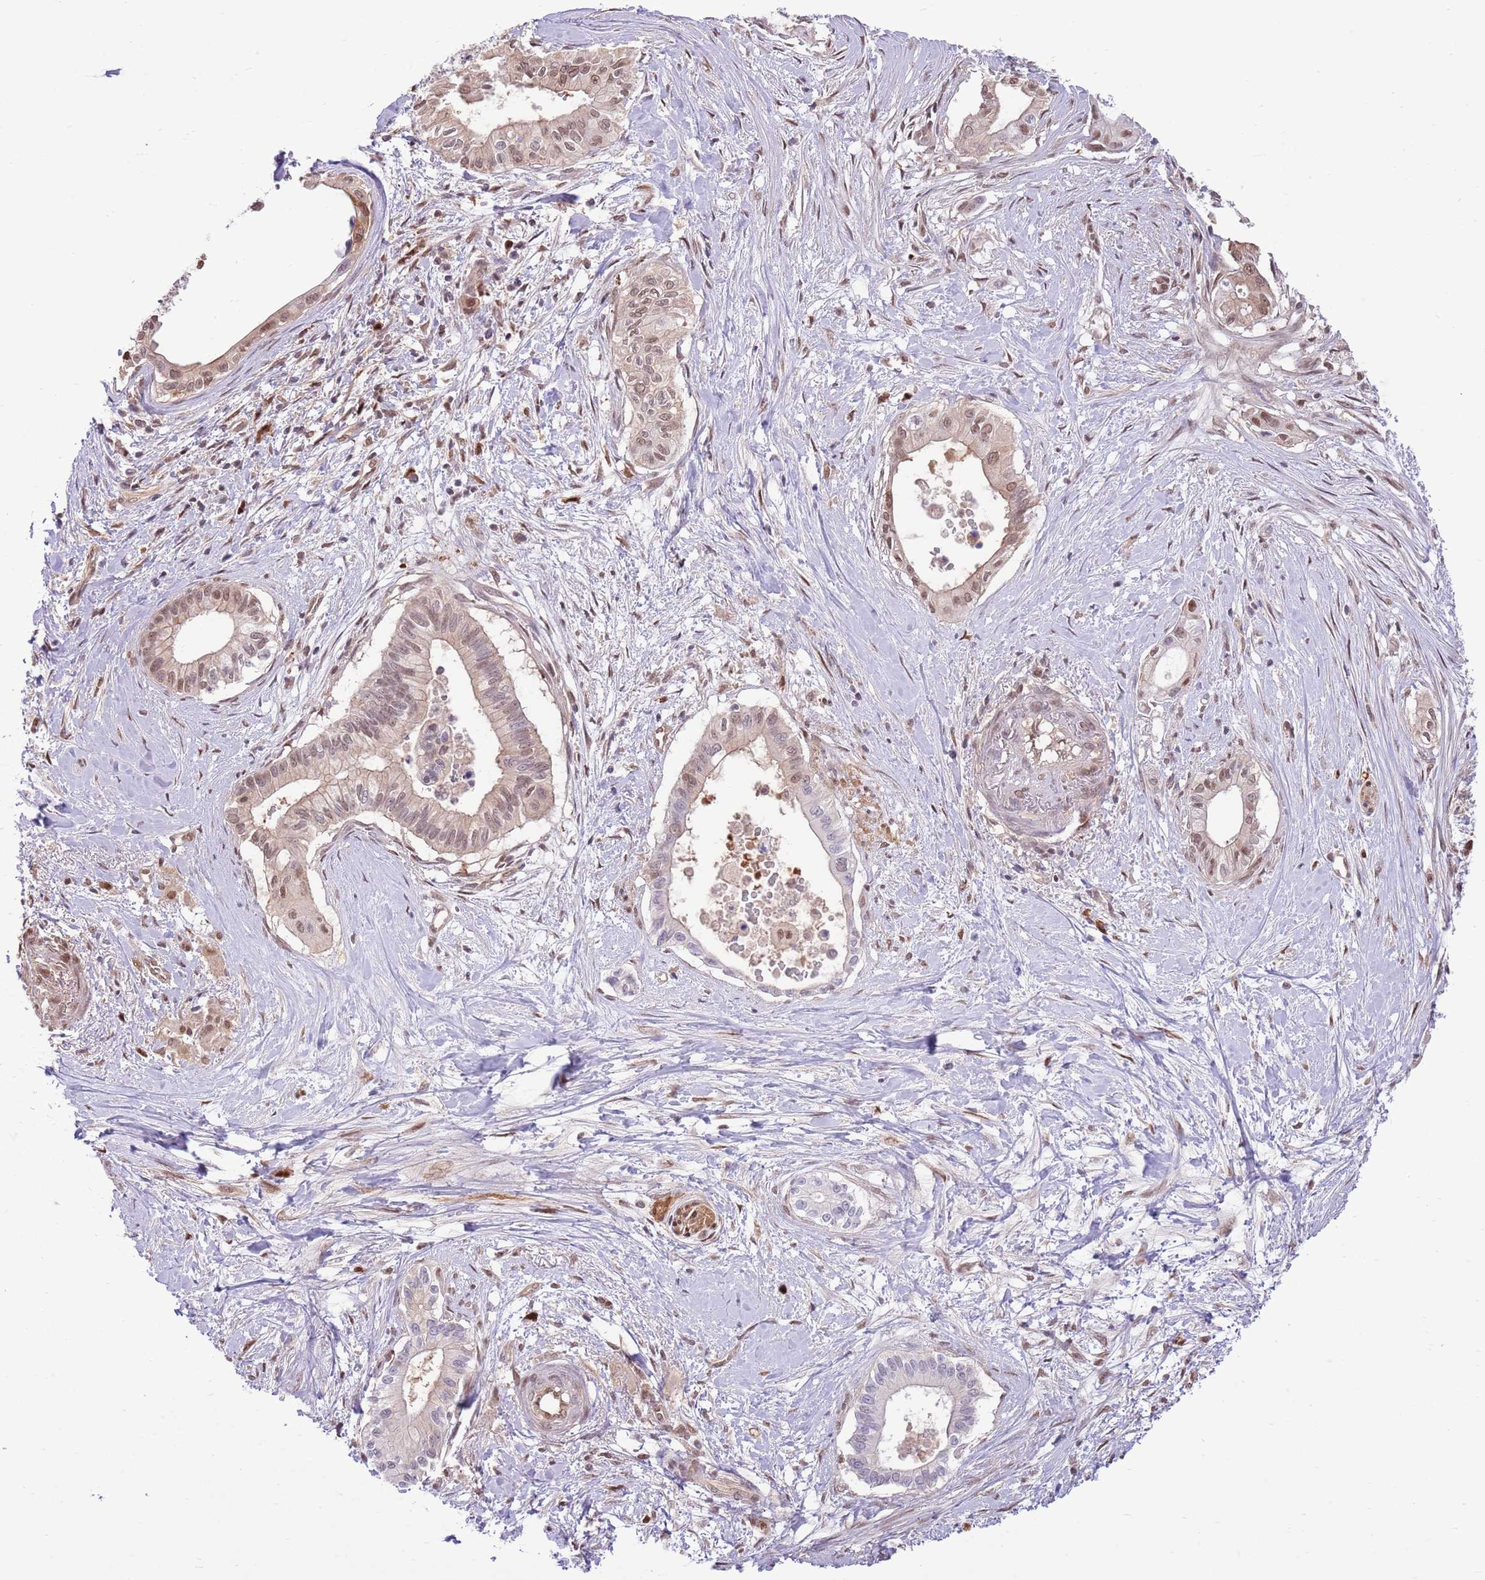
{"staining": {"intensity": "moderate", "quantity": ">75%", "location": "cytoplasmic/membranous,nuclear"}, "tissue": "pancreatic cancer", "cell_type": "Tumor cells", "image_type": "cancer", "snomed": [{"axis": "morphology", "description": "Adenocarcinoma, NOS"}, {"axis": "topography", "description": "Pancreas"}], "caption": "Tumor cells demonstrate moderate cytoplasmic/membranous and nuclear positivity in approximately >75% of cells in pancreatic cancer (adenocarcinoma). (brown staining indicates protein expression, while blue staining denotes nuclei).", "gene": "NSFL1C", "patient": {"sex": "male", "age": 78}}